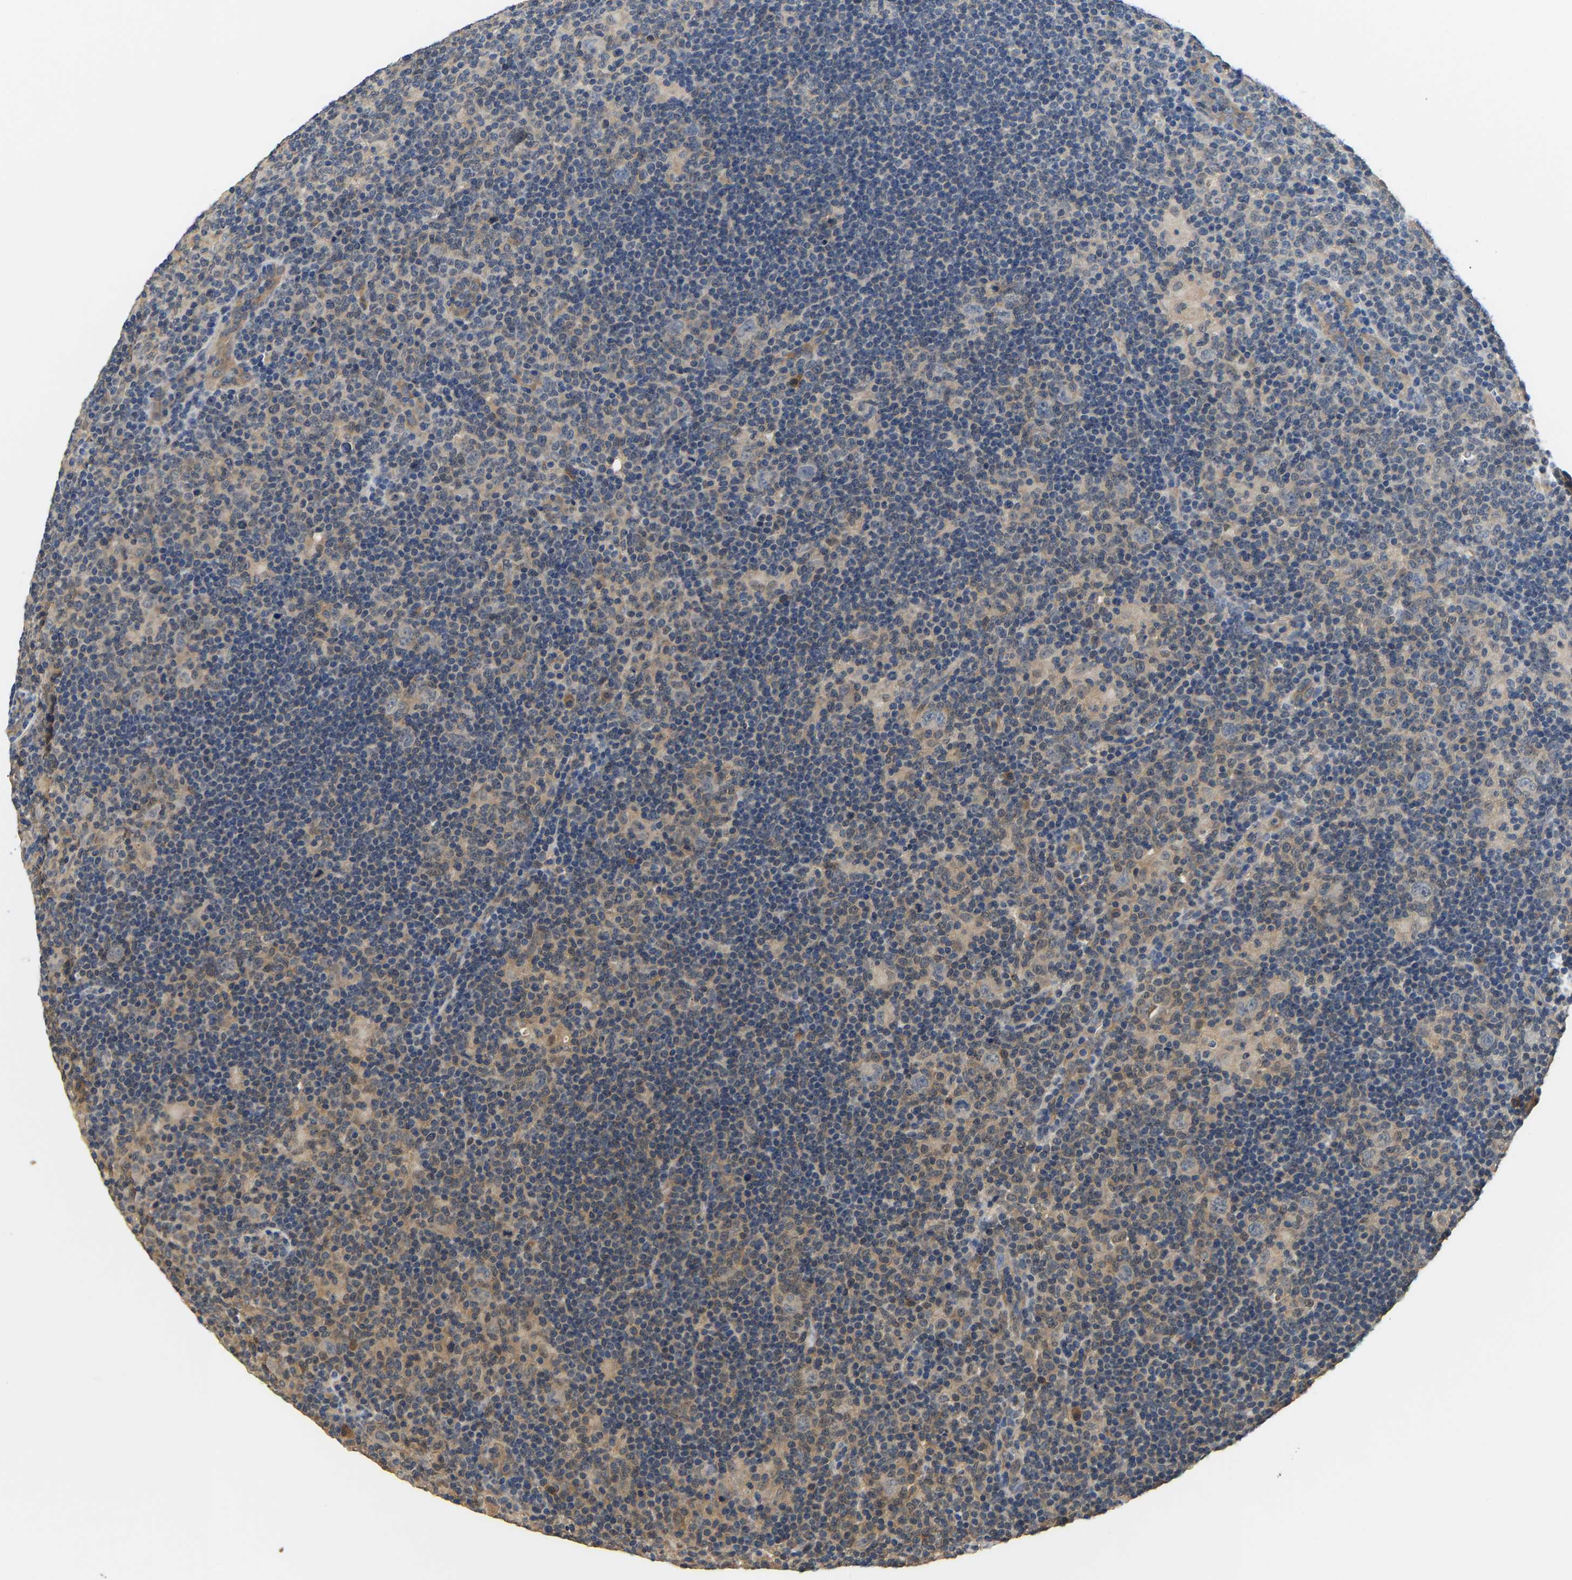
{"staining": {"intensity": "negative", "quantity": "none", "location": "none"}, "tissue": "lymphoma", "cell_type": "Tumor cells", "image_type": "cancer", "snomed": [{"axis": "morphology", "description": "Hodgkin's disease, NOS"}, {"axis": "topography", "description": "Lymph node"}], "caption": "Immunohistochemistry (IHC) of lymphoma demonstrates no positivity in tumor cells.", "gene": "ARHGEF12", "patient": {"sex": "female", "age": 57}}